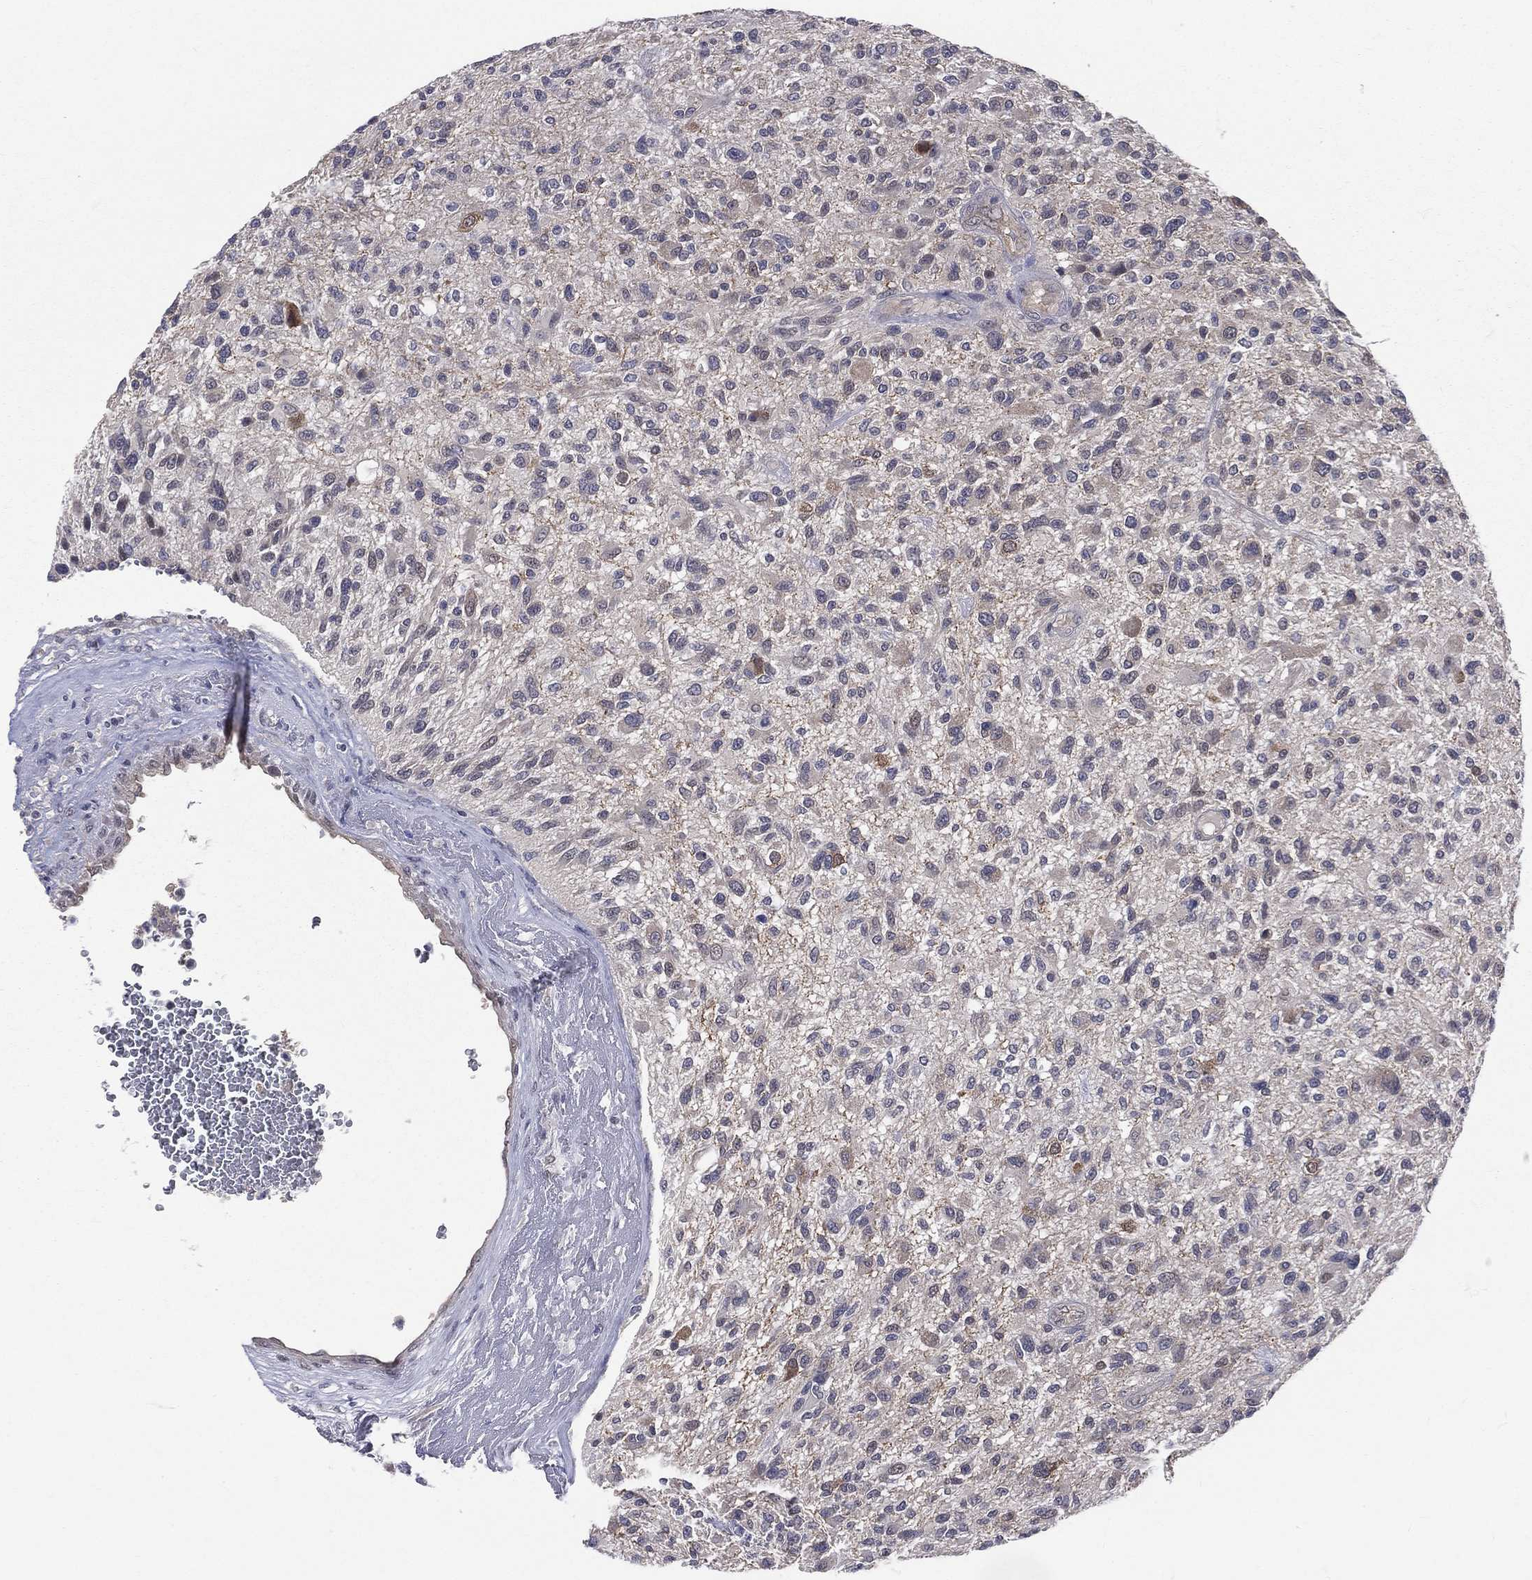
{"staining": {"intensity": "negative", "quantity": "none", "location": "none"}, "tissue": "glioma", "cell_type": "Tumor cells", "image_type": "cancer", "snomed": [{"axis": "morphology", "description": "Glioma, malignant, High grade"}, {"axis": "topography", "description": "Brain"}], "caption": "Immunohistochemistry of human malignant high-grade glioma demonstrates no expression in tumor cells.", "gene": "DLG4", "patient": {"sex": "male", "age": 47}}